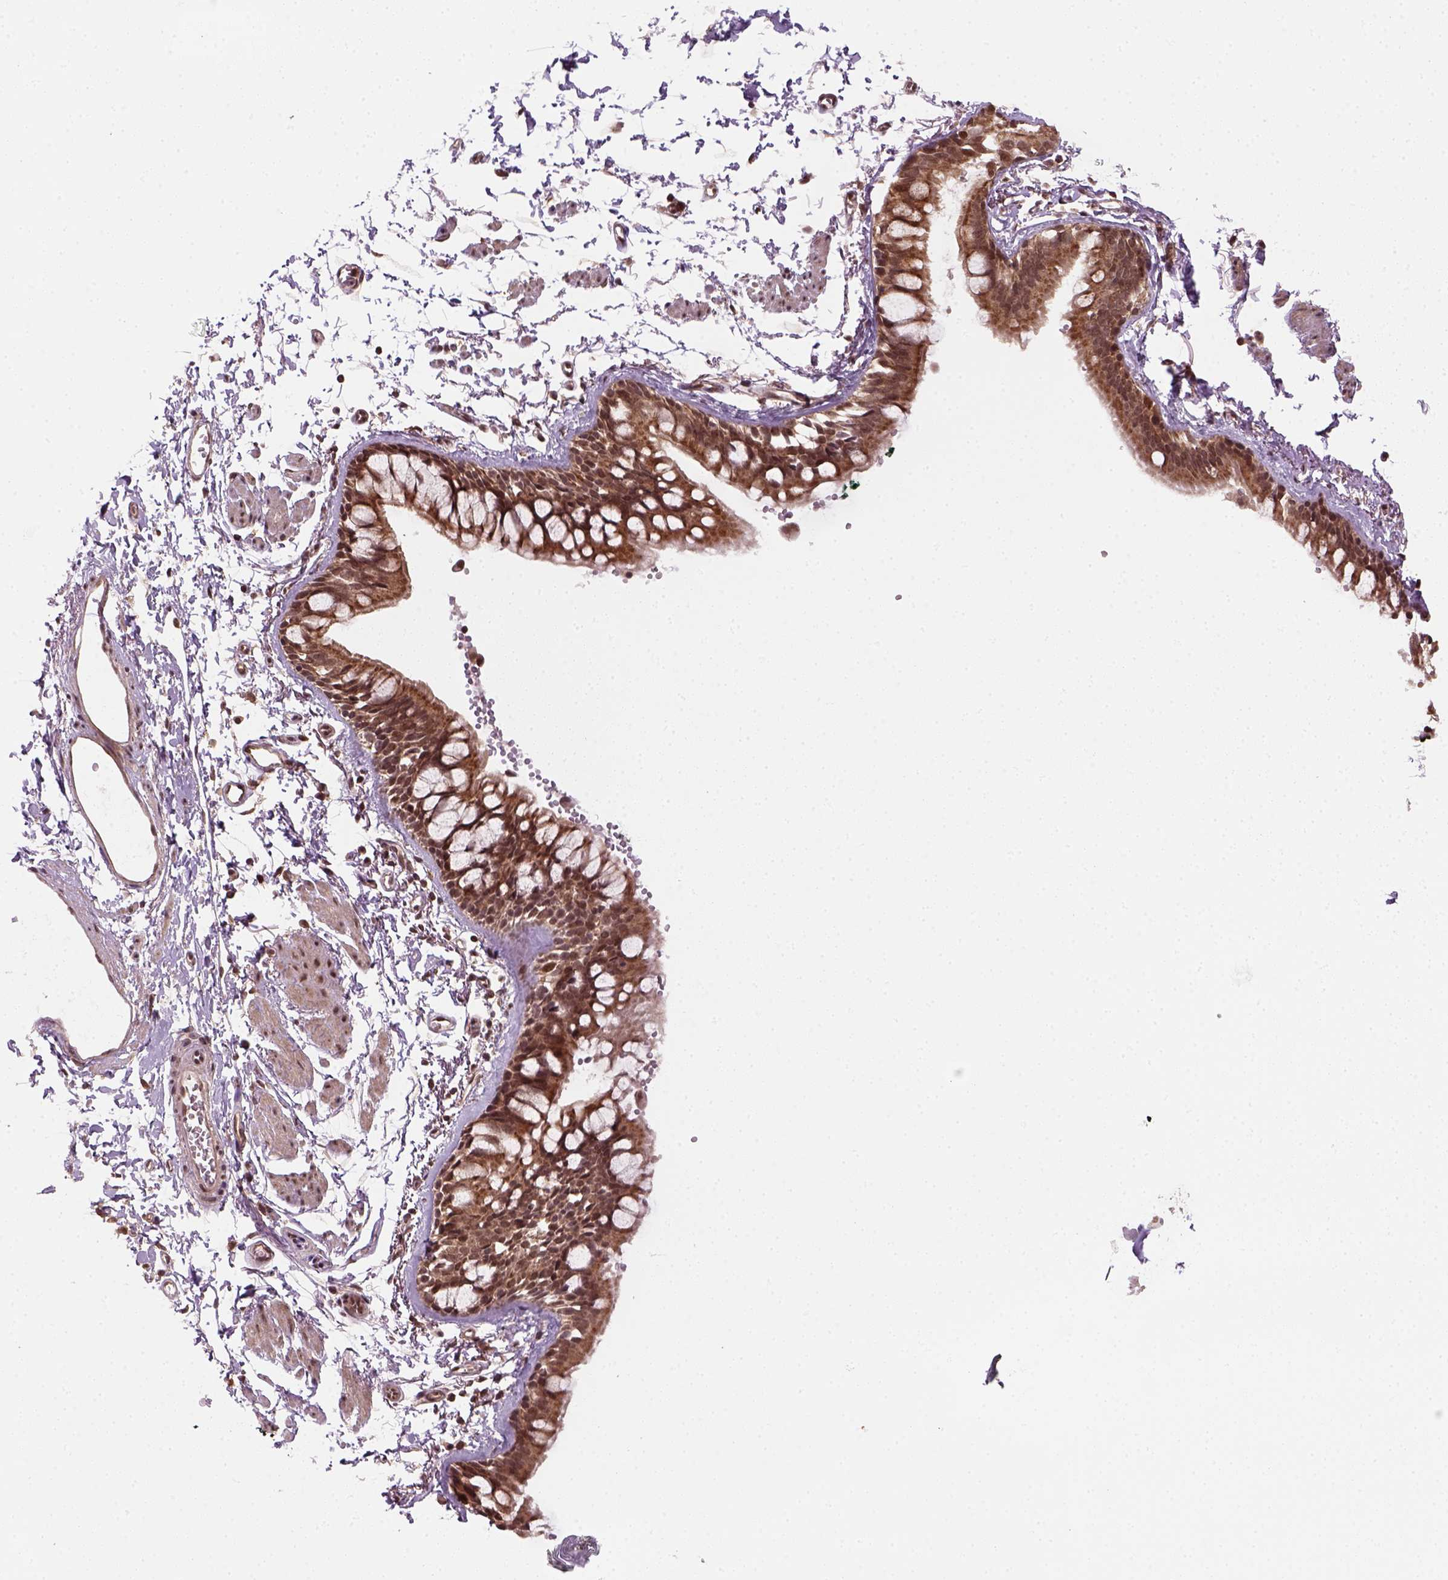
{"staining": {"intensity": "moderate", "quantity": ">75%", "location": "cytoplasmic/membranous"}, "tissue": "bronchus", "cell_type": "Respiratory epithelial cells", "image_type": "normal", "snomed": [{"axis": "morphology", "description": "Normal tissue, NOS"}, {"axis": "topography", "description": "Cartilage tissue"}, {"axis": "topography", "description": "Bronchus"}], "caption": "This photomicrograph exhibits normal bronchus stained with IHC to label a protein in brown. The cytoplasmic/membranous of respiratory epithelial cells show moderate positivity for the protein. Nuclei are counter-stained blue.", "gene": "NUDT9", "patient": {"sex": "female", "age": 59}}